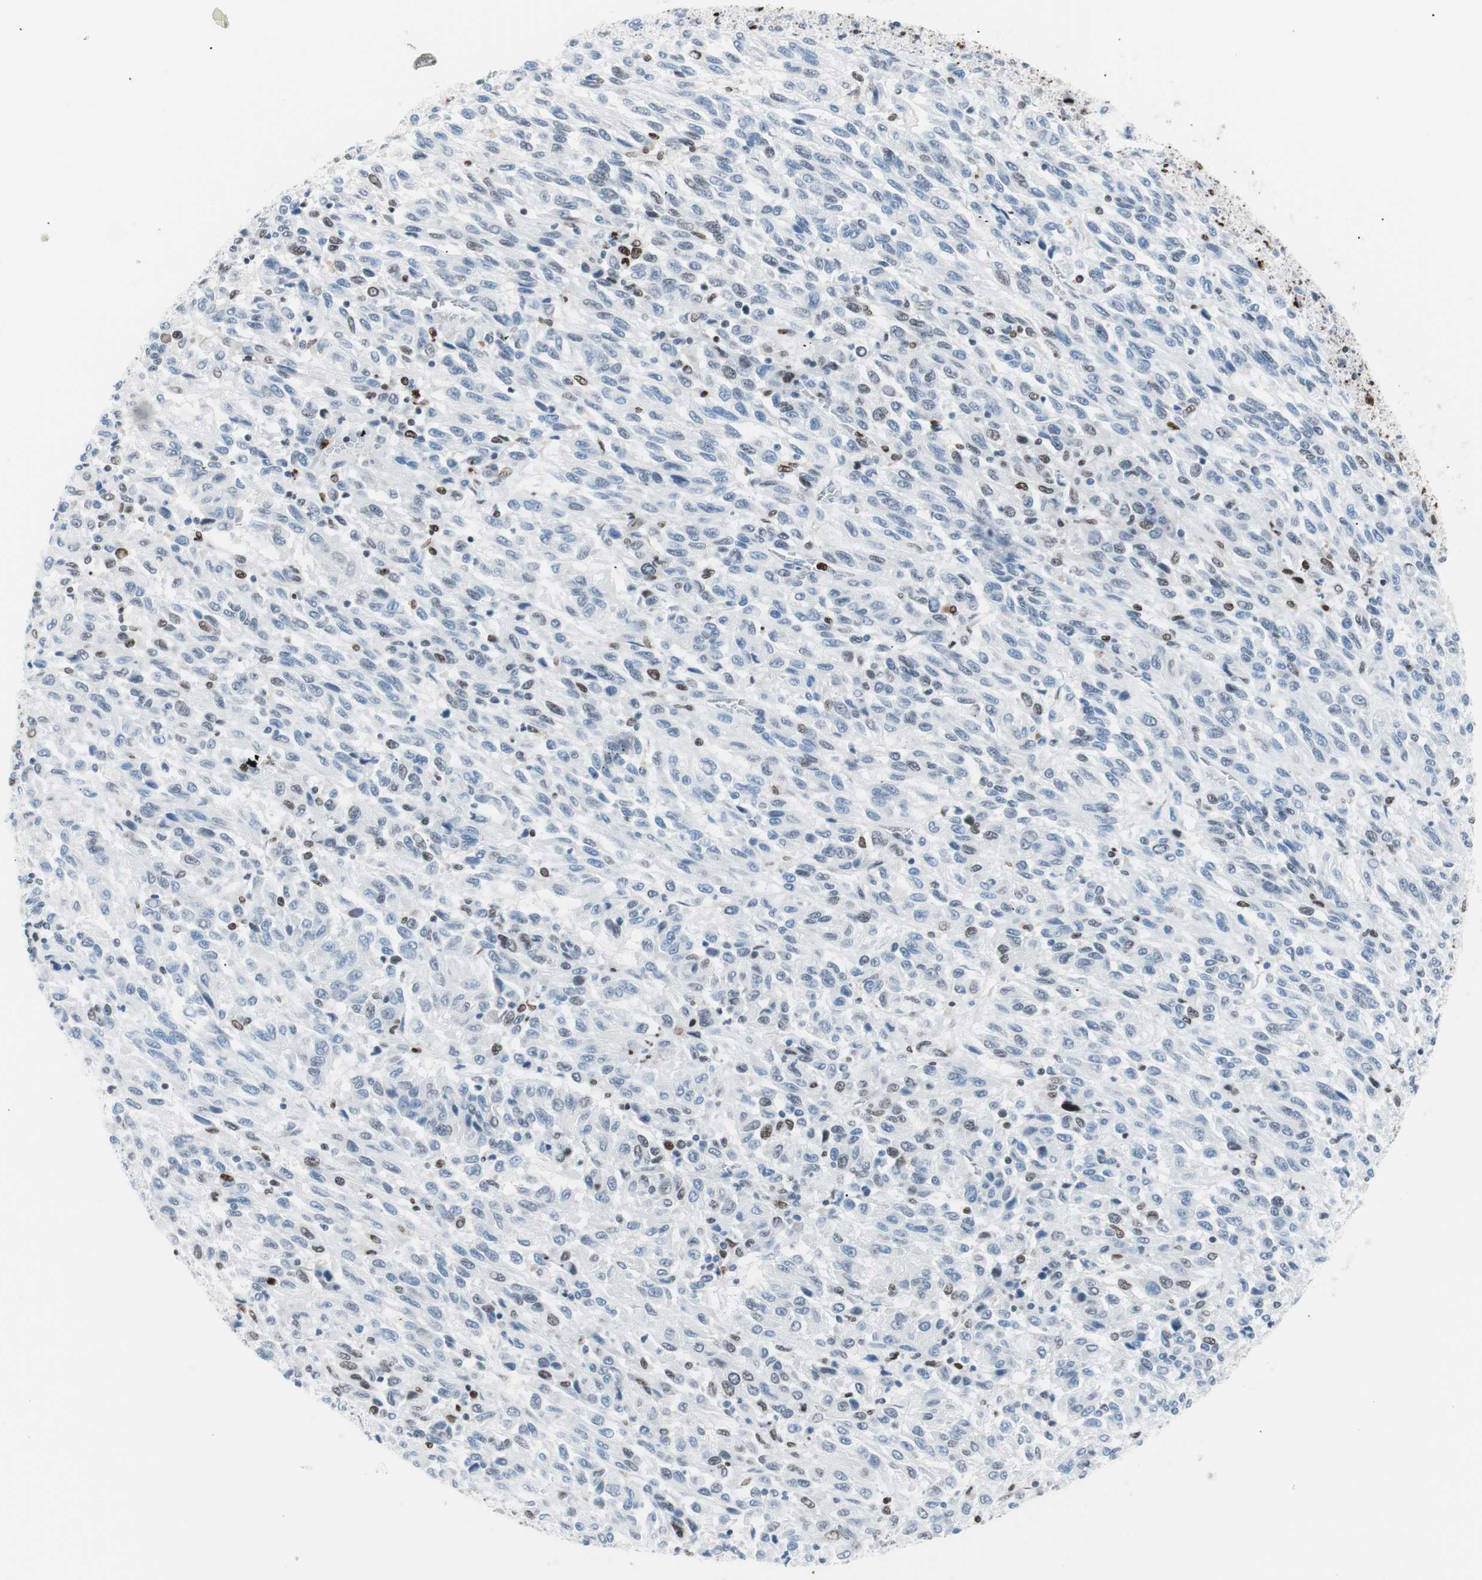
{"staining": {"intensity": "weak", "quantity": "<25%", "location": "nuclear"}, "tissue": "melanoma", "cell_type": "Tumor cells", "image_type": "cancer", "snomed": [{"axis": "morphology", "description": "Malignant melanoma, Metastatic site"}, {"axis": "topography", "description": "Lung"}], "caption": "Micrograph shows no protein positivity in tumor cells of malignant melanoma (metastatic site) tissue.", "gene": "CEBPB", "patient": {"sex": "male", "age": 64}}